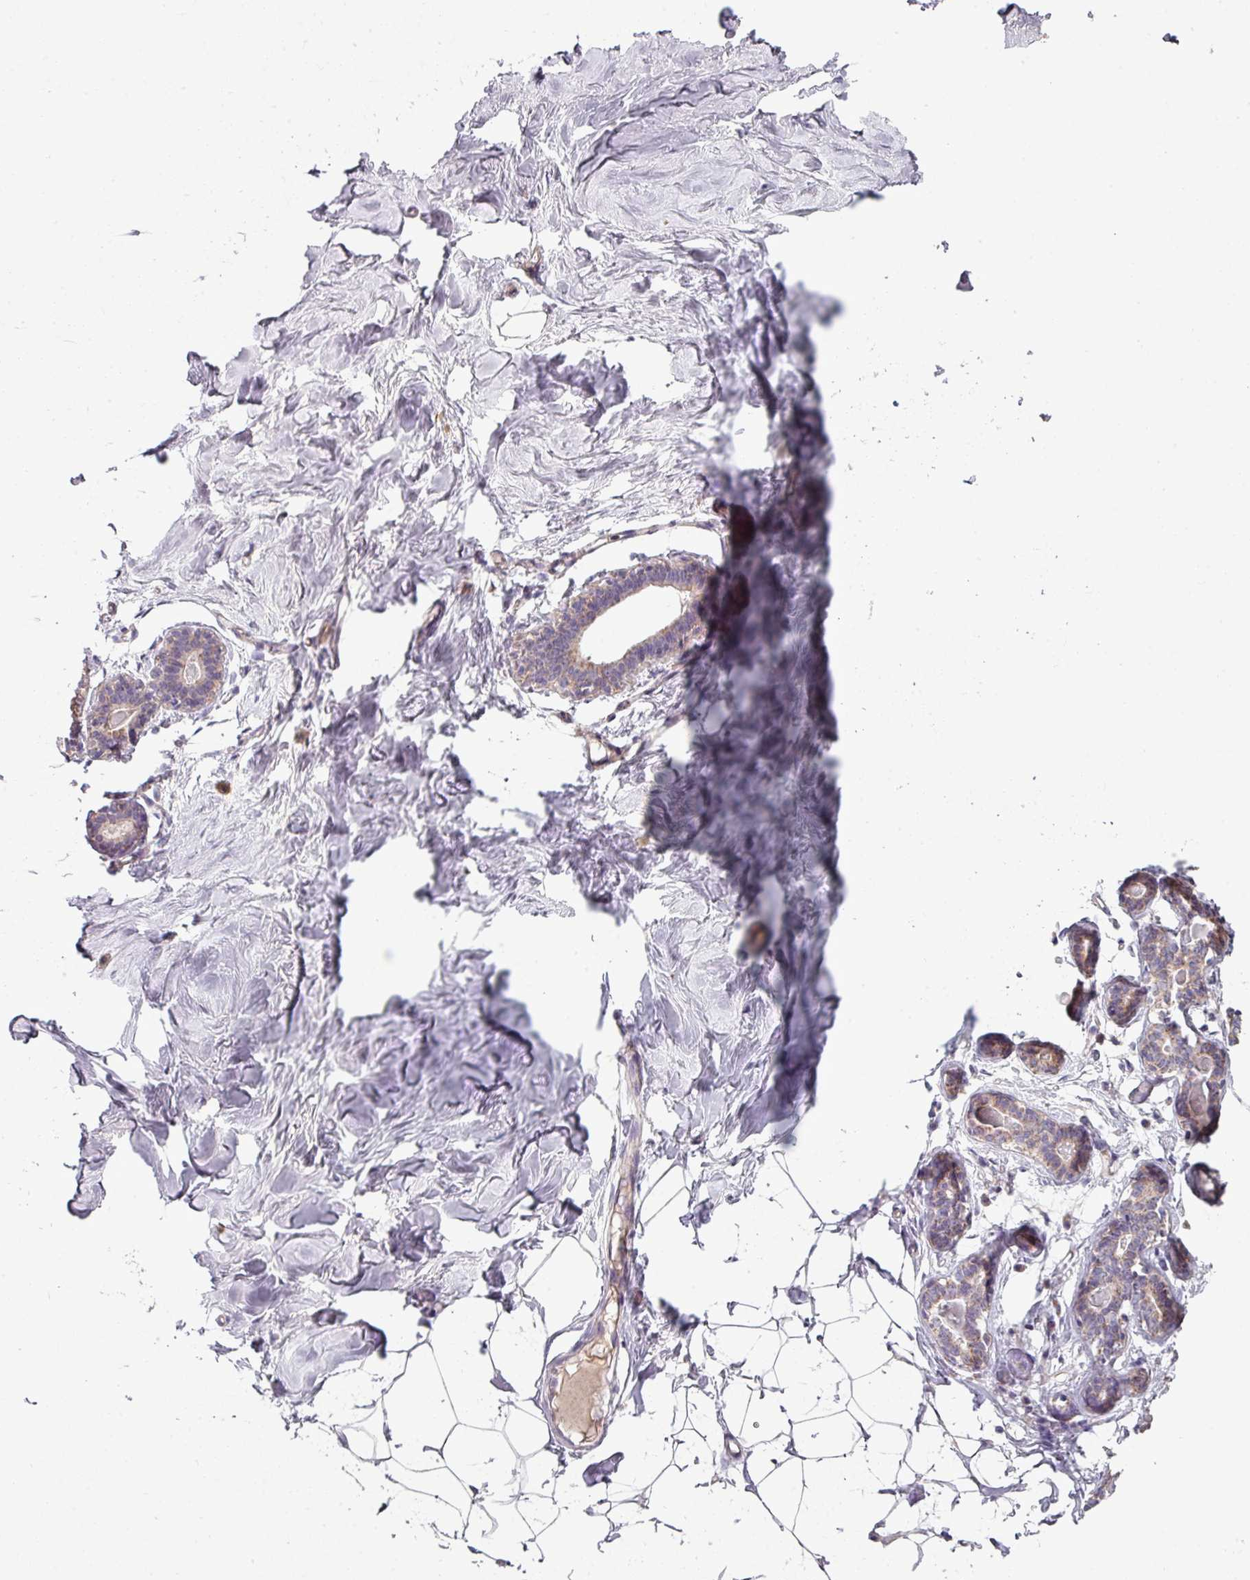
{"staining": {"intensity": "negative", "quantity": "none", "location": "none"}, "tissue": "breast", "cell_type": "Adipocytes", "image_type": "normal", "snomed": [{"axis": "morphology", "description": "Normal tissue, NOS"}, {"axis": "topography", "description": "Breast"}], "caption": "The micrograph reveals no significant expression in adipocytes of breast. (Brightfield microscopy of DAB IHC at high magnification).", "gene": "LRRC9", "patient": {"sex": "female", "age": 23}}